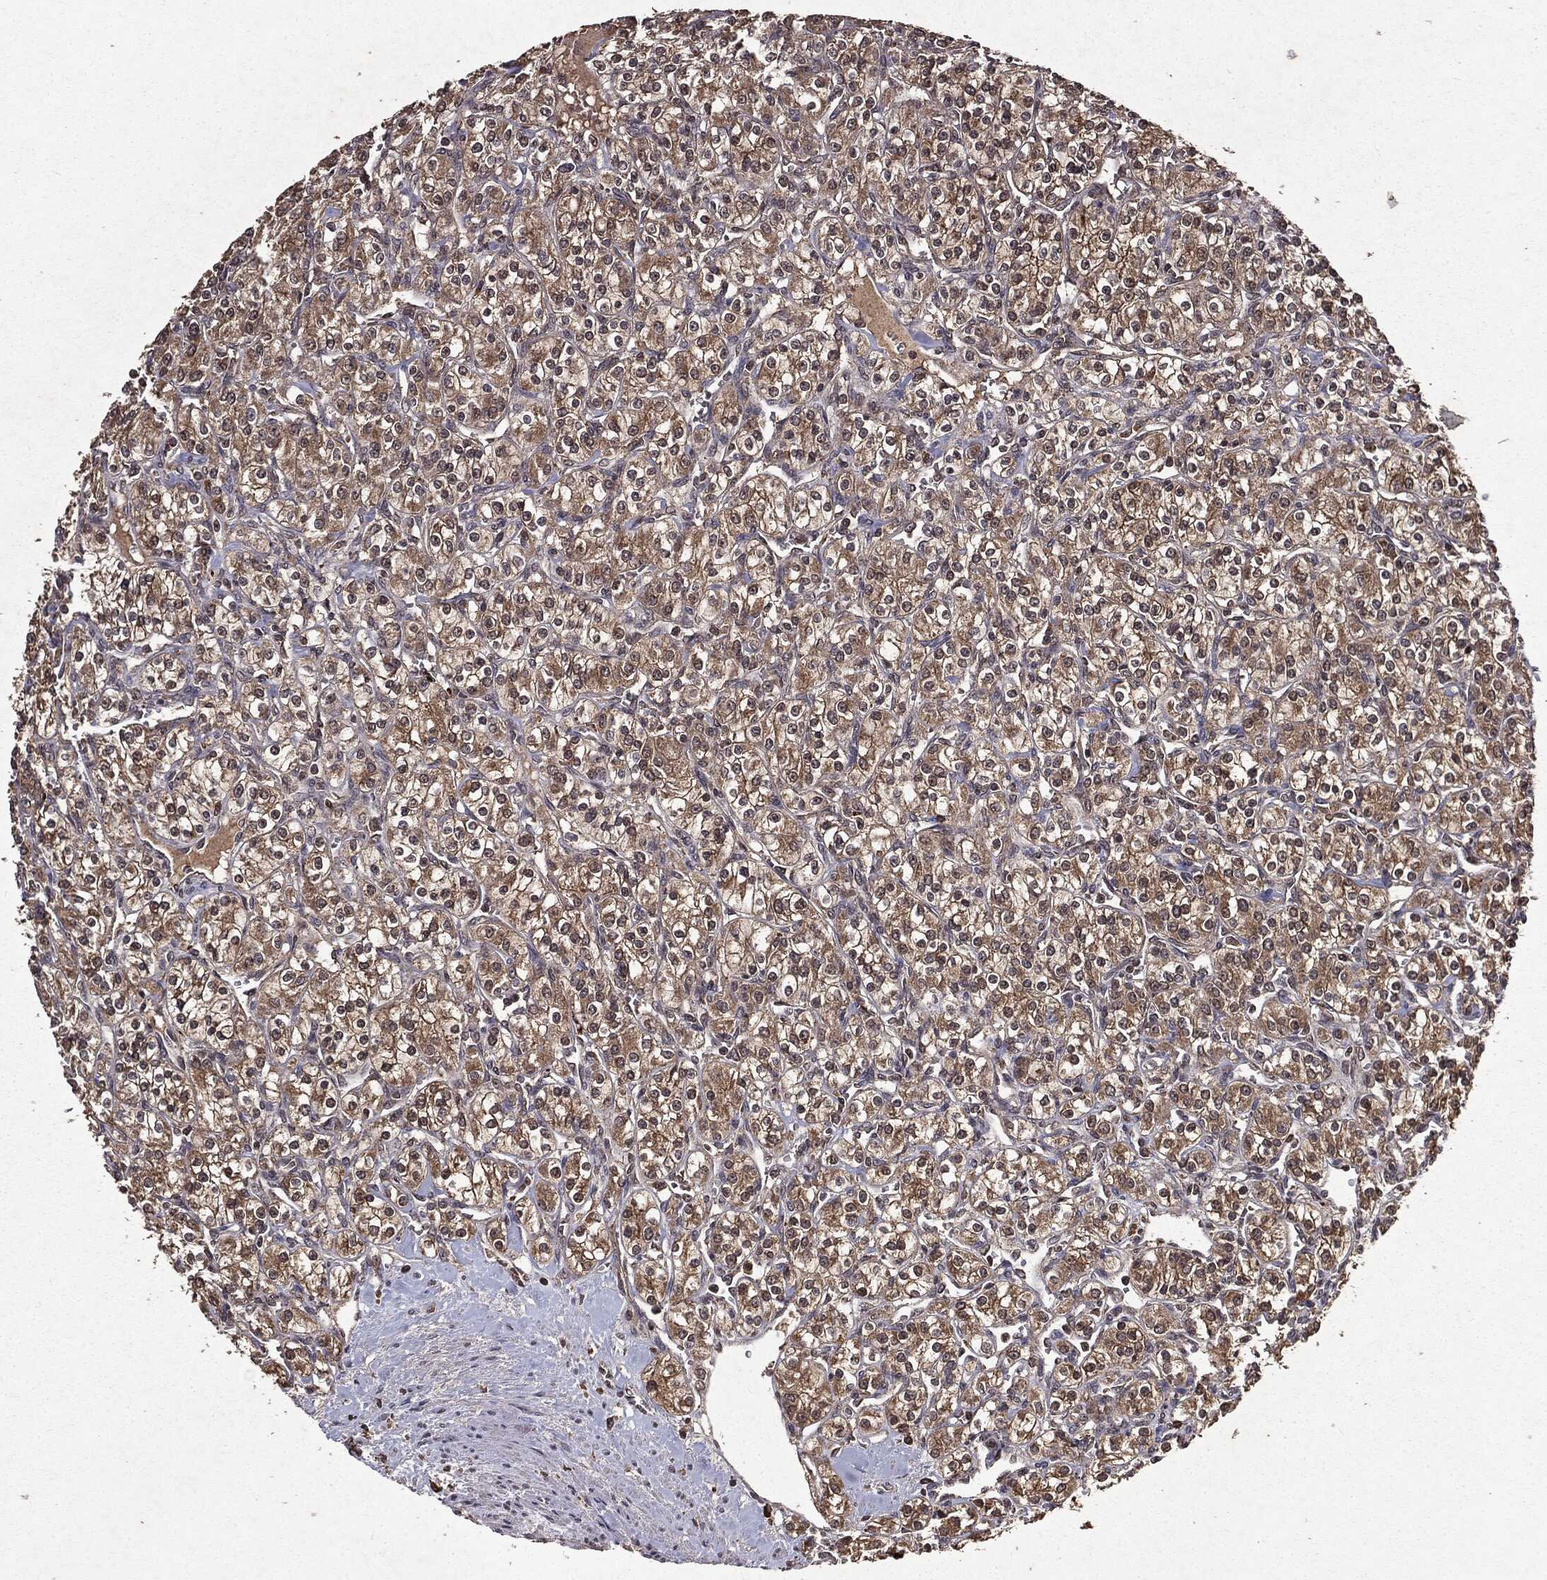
{"staining": {"intensity": "moderate", "quantity": "25%-75%", "location": "cytoplasmic/membranous"}, "tissue": "renal cancer", "cell_type": "Tumor cells", "image_type": "cancer", "snomed": [{"axis": "morphology", "description": "Adenocarcinoma, NOS"}, {"axis": "topography", "description": "Kidney"}], "caption": "Immunohistochemistry photomicrograph of neoplastic tissue: renal cancer stained using IHC demonstrates medium levels of moderate protein expression localized specifically in the cytoplasmic/membranous of tumor cells, appearing as a cytoplasmic/membranous brown color.", "gene": "MTOR", "patient": {"sex": "male", "age": 77}}